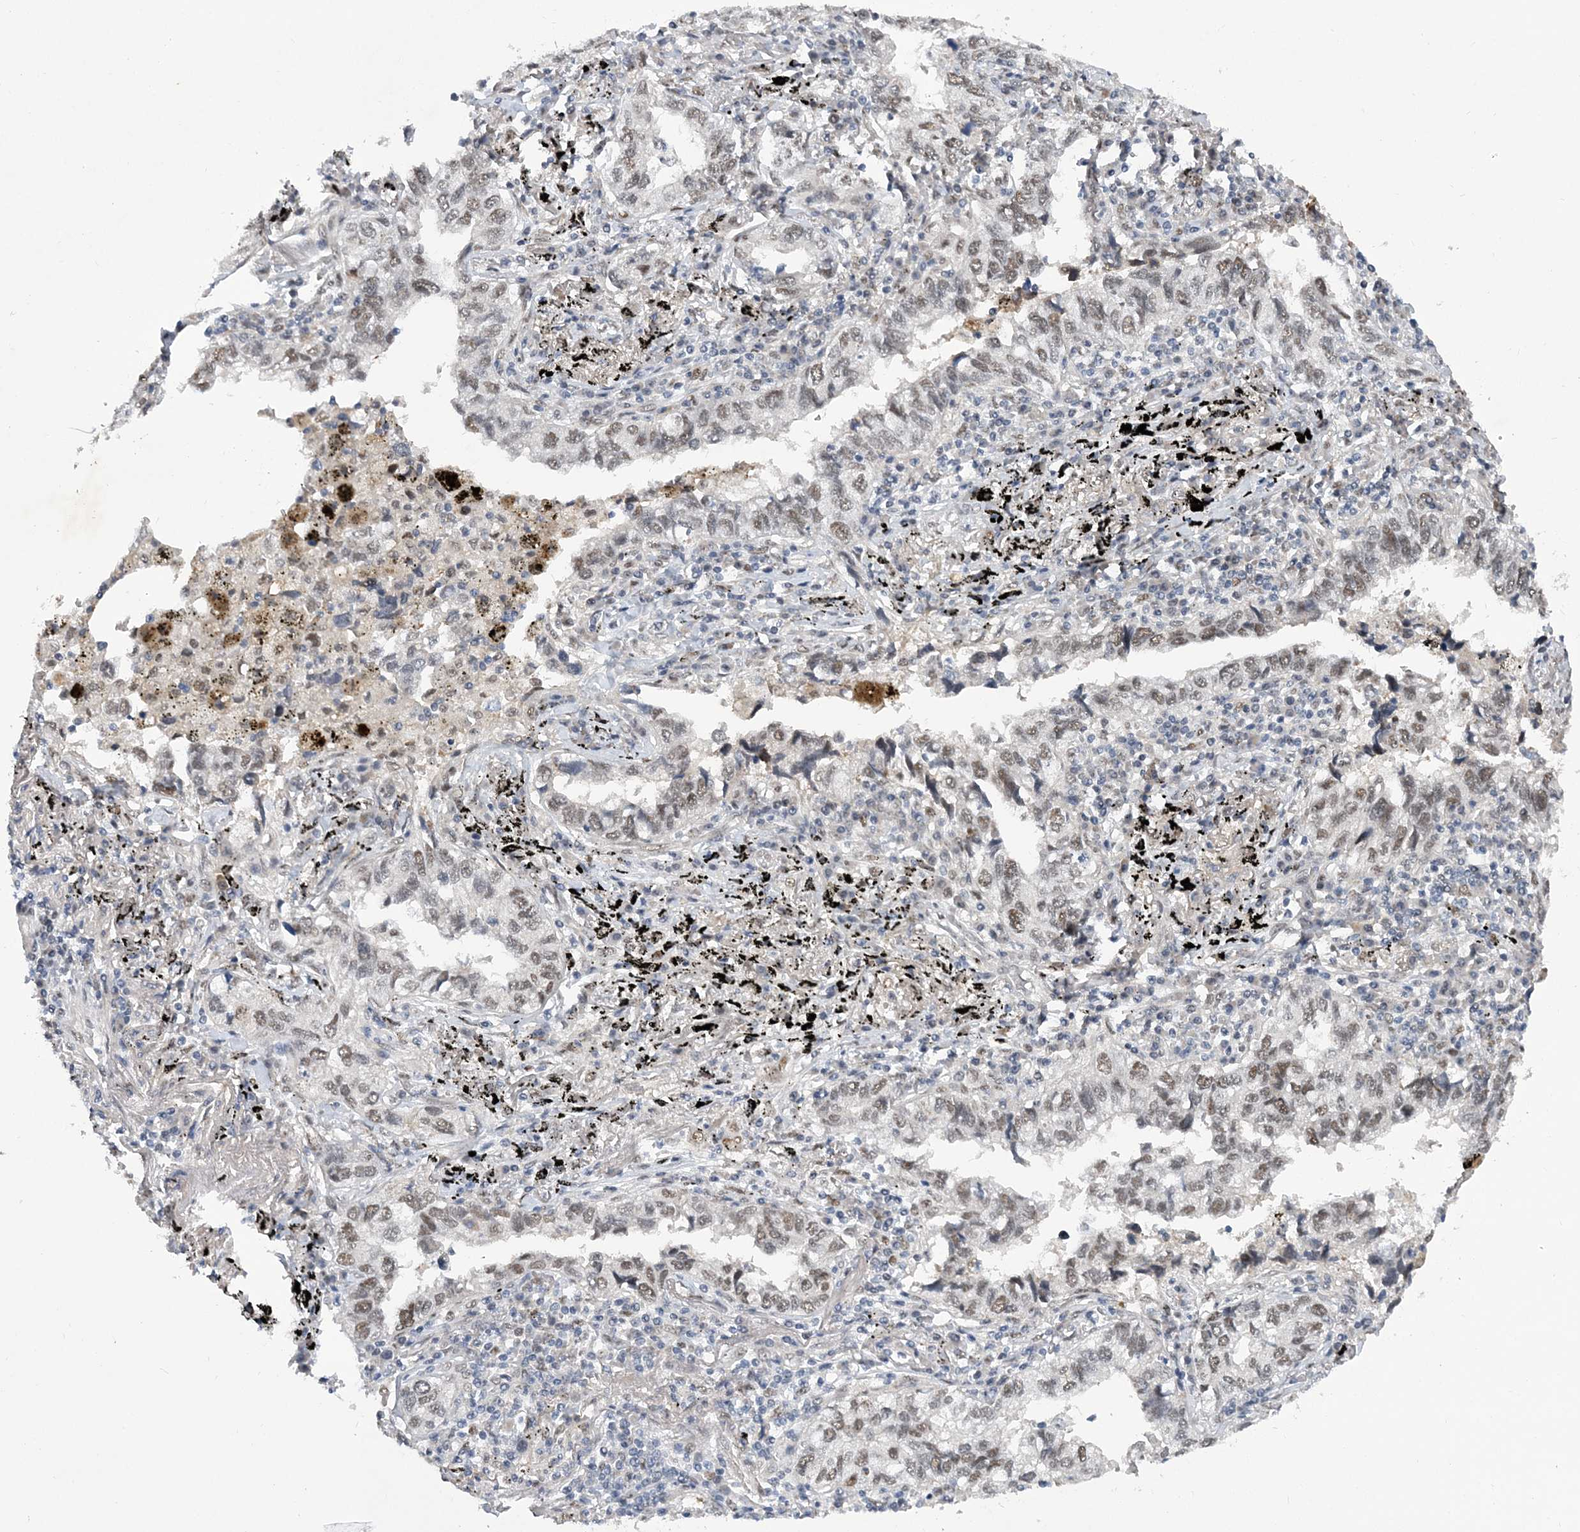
{"staining": {"intensity": "weak", "quantity": "25%-75%", "location": "nuclear"}, "tissue": "lung cancer", "cell_type": "Tumor cells", "image_type": "cancer", "snomed": [{"axis": "morphology", "description": "Adenocarcinoma, NOS"}, {"axis": "topography", "description": "Lung"}], "caption": "Immunohistochemistry histopathology image of lung adenocarcinoma stained for a protein (brown), which shows low levels of weak nuclear expression in approximately 25%-75% of tumor cells.", "gene": "FAM217A", "patient": {"sex": "male", "age": 65}}